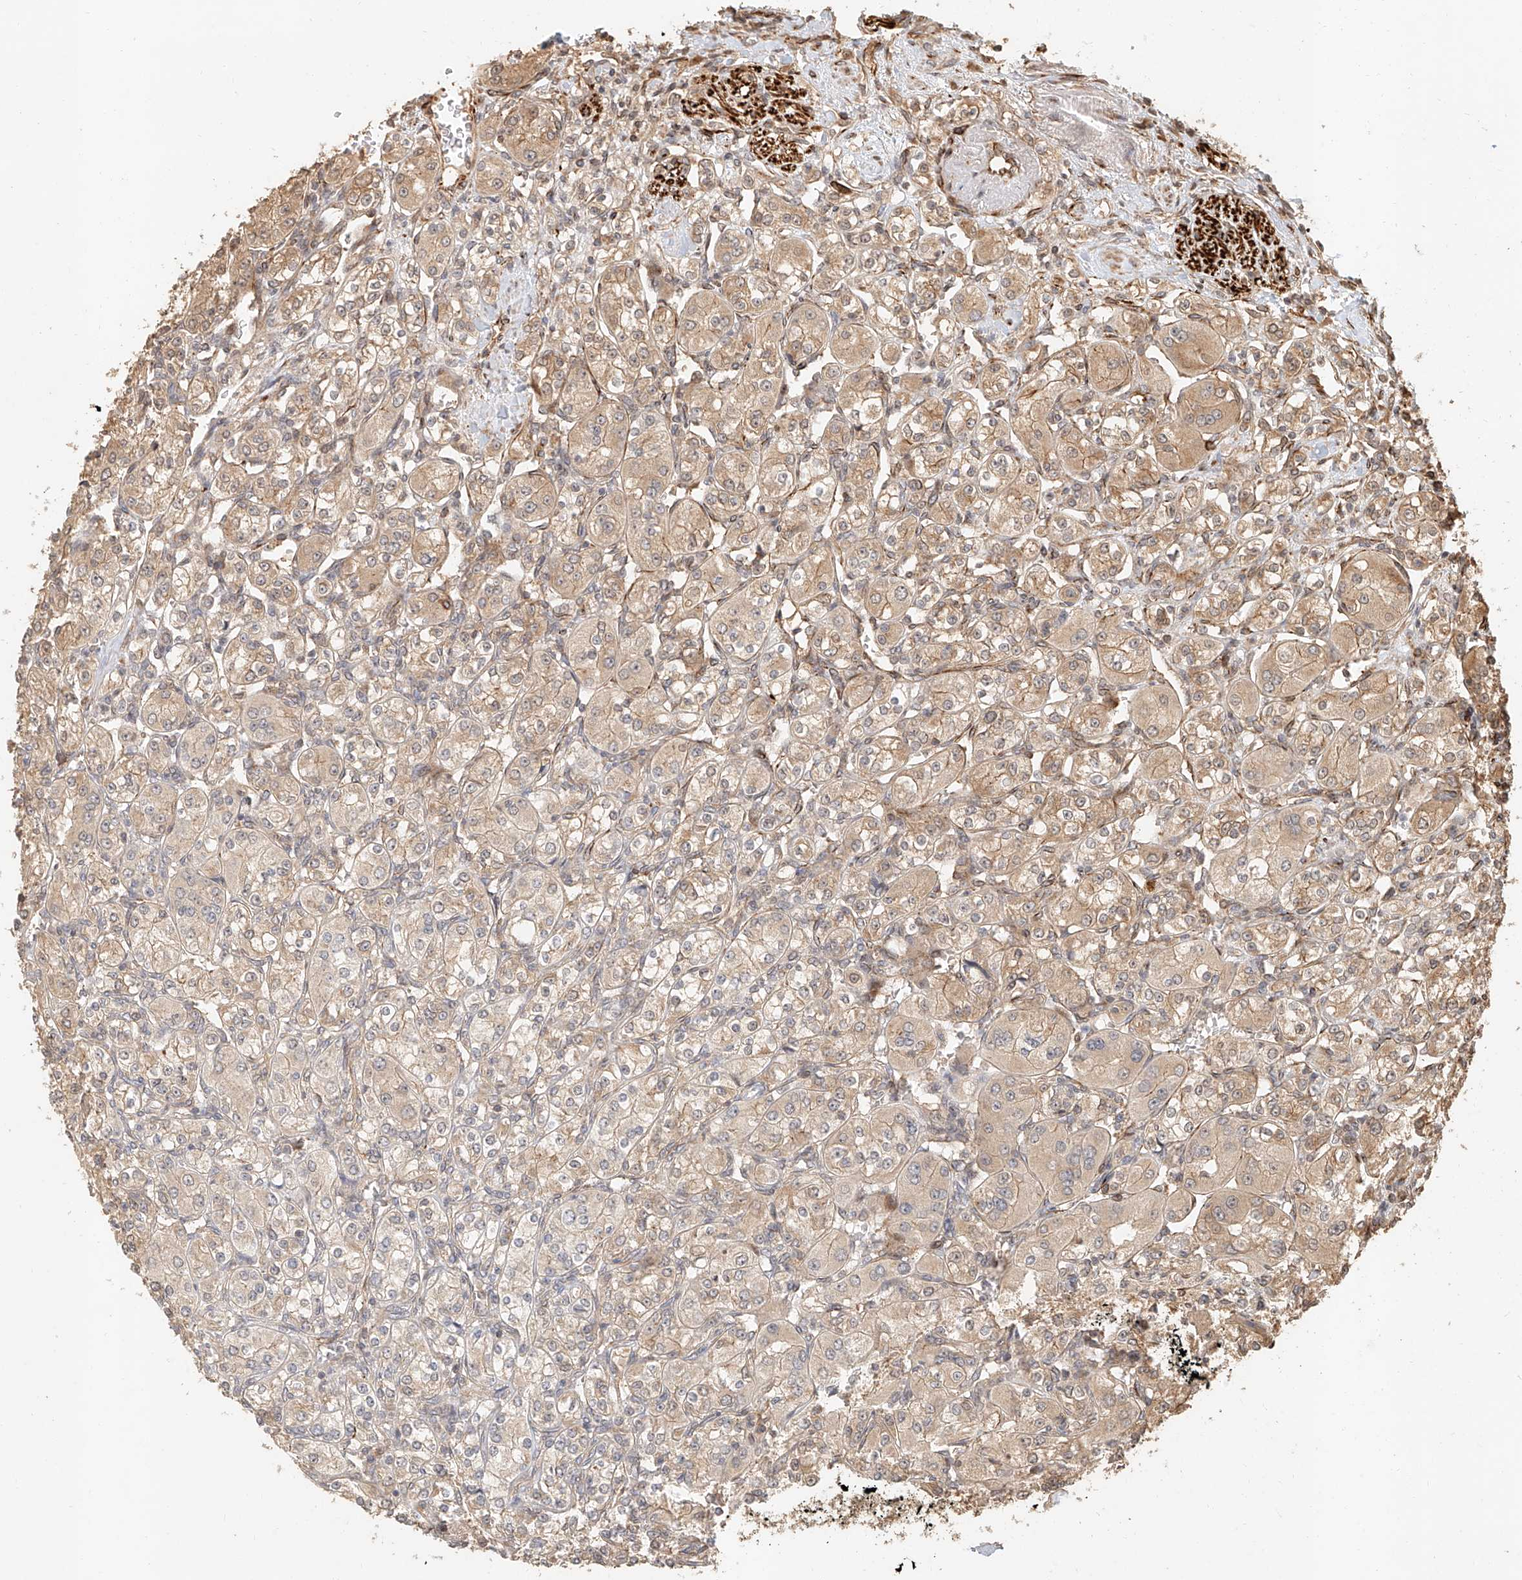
{"staining": {"intensity": "weak", "quantity": ">75%", "location": "cytoplasmic/membranous"}, "tissue": "renal cancer", "cell_type": "Tumor cells", "image_type": "cancer", "snomed": [{"axis": "morphology", "description": "Adenocarcinoma, NOS"}, {"axis": "topography", "description": "Kidney"}], "caption": "Human renal cancer stained for a protein (brown) shows weak cytoplasmic/membranous positive expression in about >75% of tumor cells.", "gene": "NAP1L1", "patient": {"sex": "male", "age": 77}}